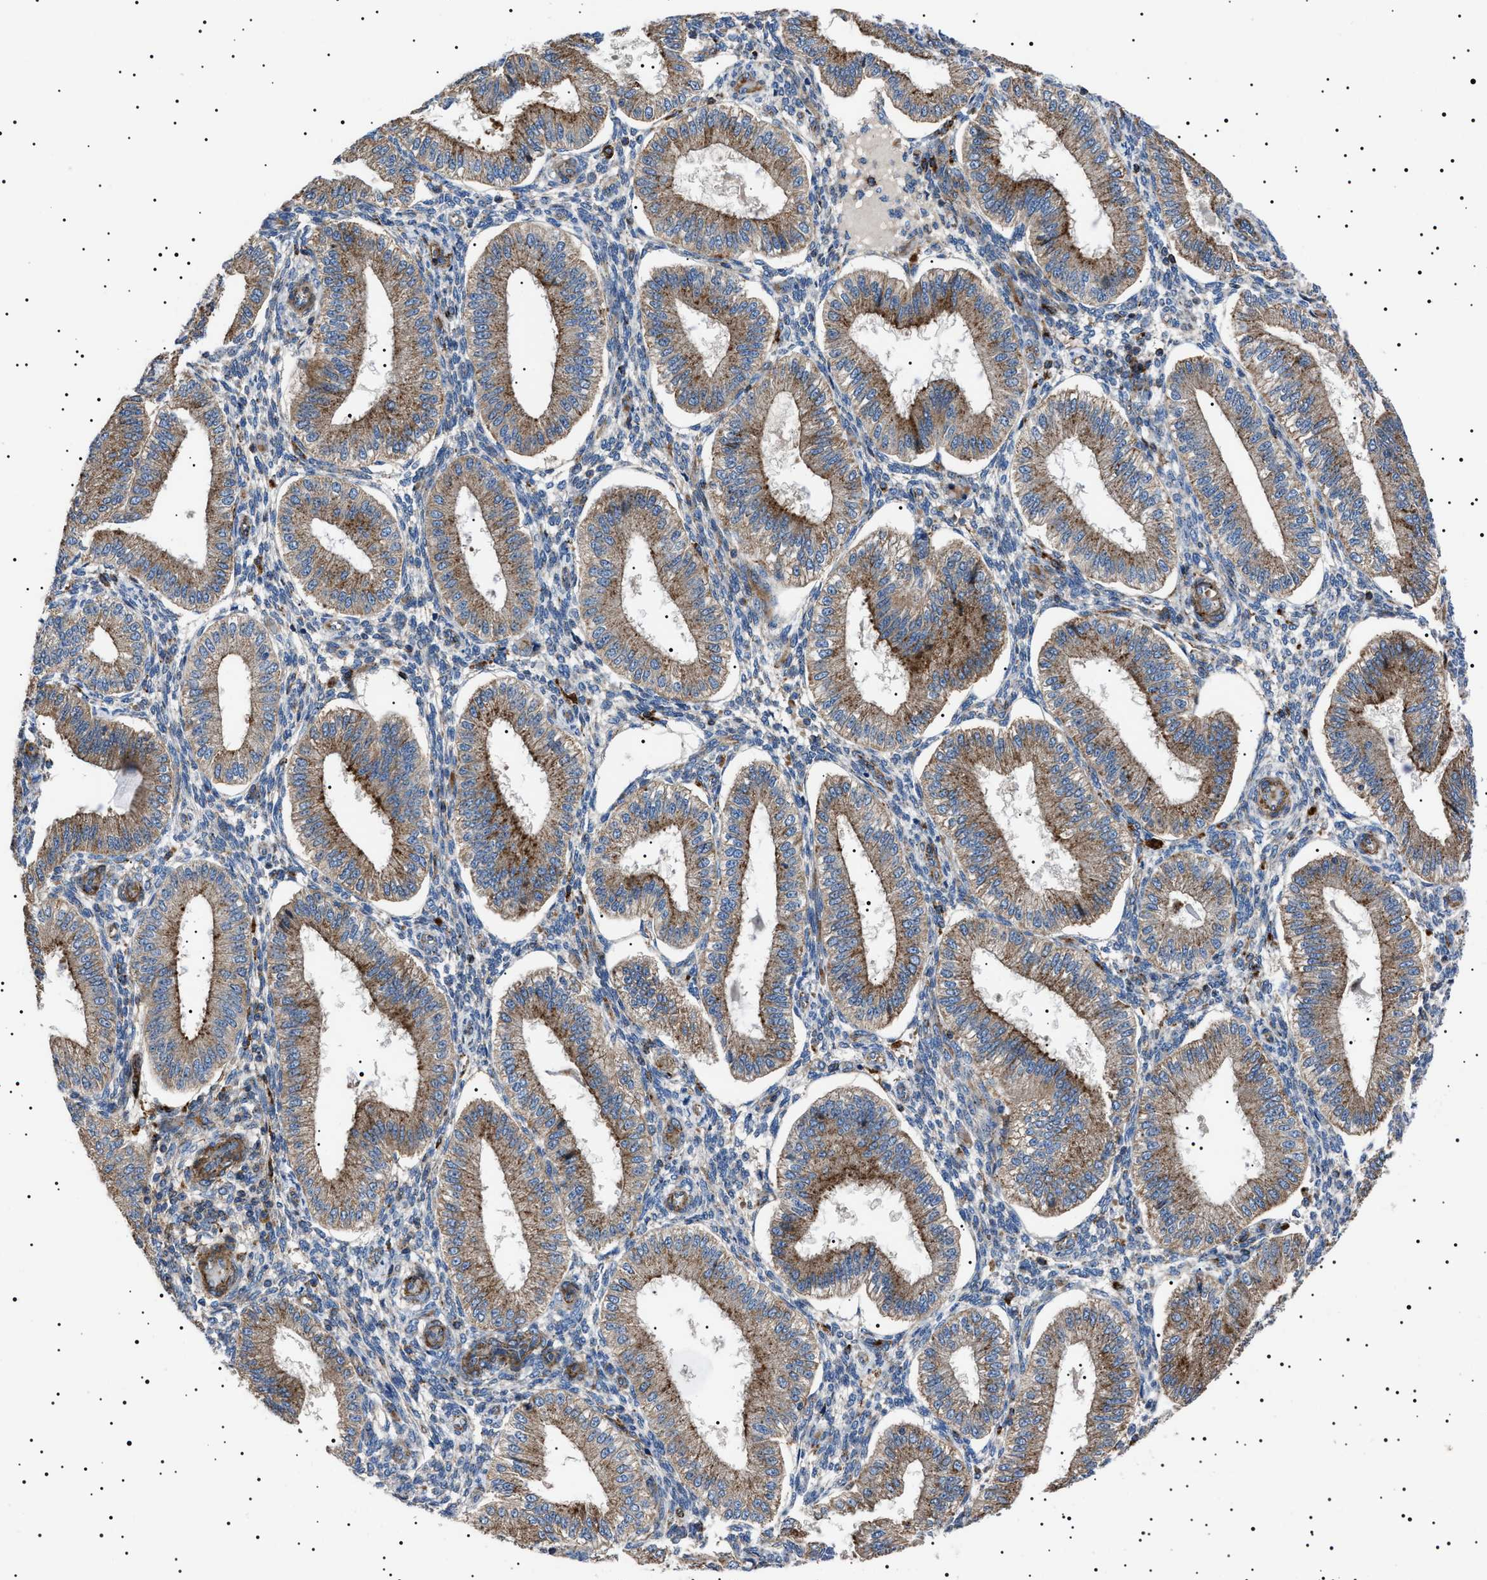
{"staining": {"intensity": "negative", "quantity": "none", "location": "none"}, "tissue": "endometrium", "cell_type": "Cells in endometrial stroma", "image_type": "normal", "snomed": [{"axis": "morphology", "description": "Normal tissue, NOS"}, {"axis": "topography", "description": "Endometrium"}], "caption": "Protein analysis of benign endometrium demonstrates no significant staining in cells in endometrial stroma. (Brightfield microscopy of DAB (3,3'-diaminobenzidine) immunohistochemistry (IHC) at high magnification).", "gene": "NEU1", "patient": {"sex": "female", "age": 39}}